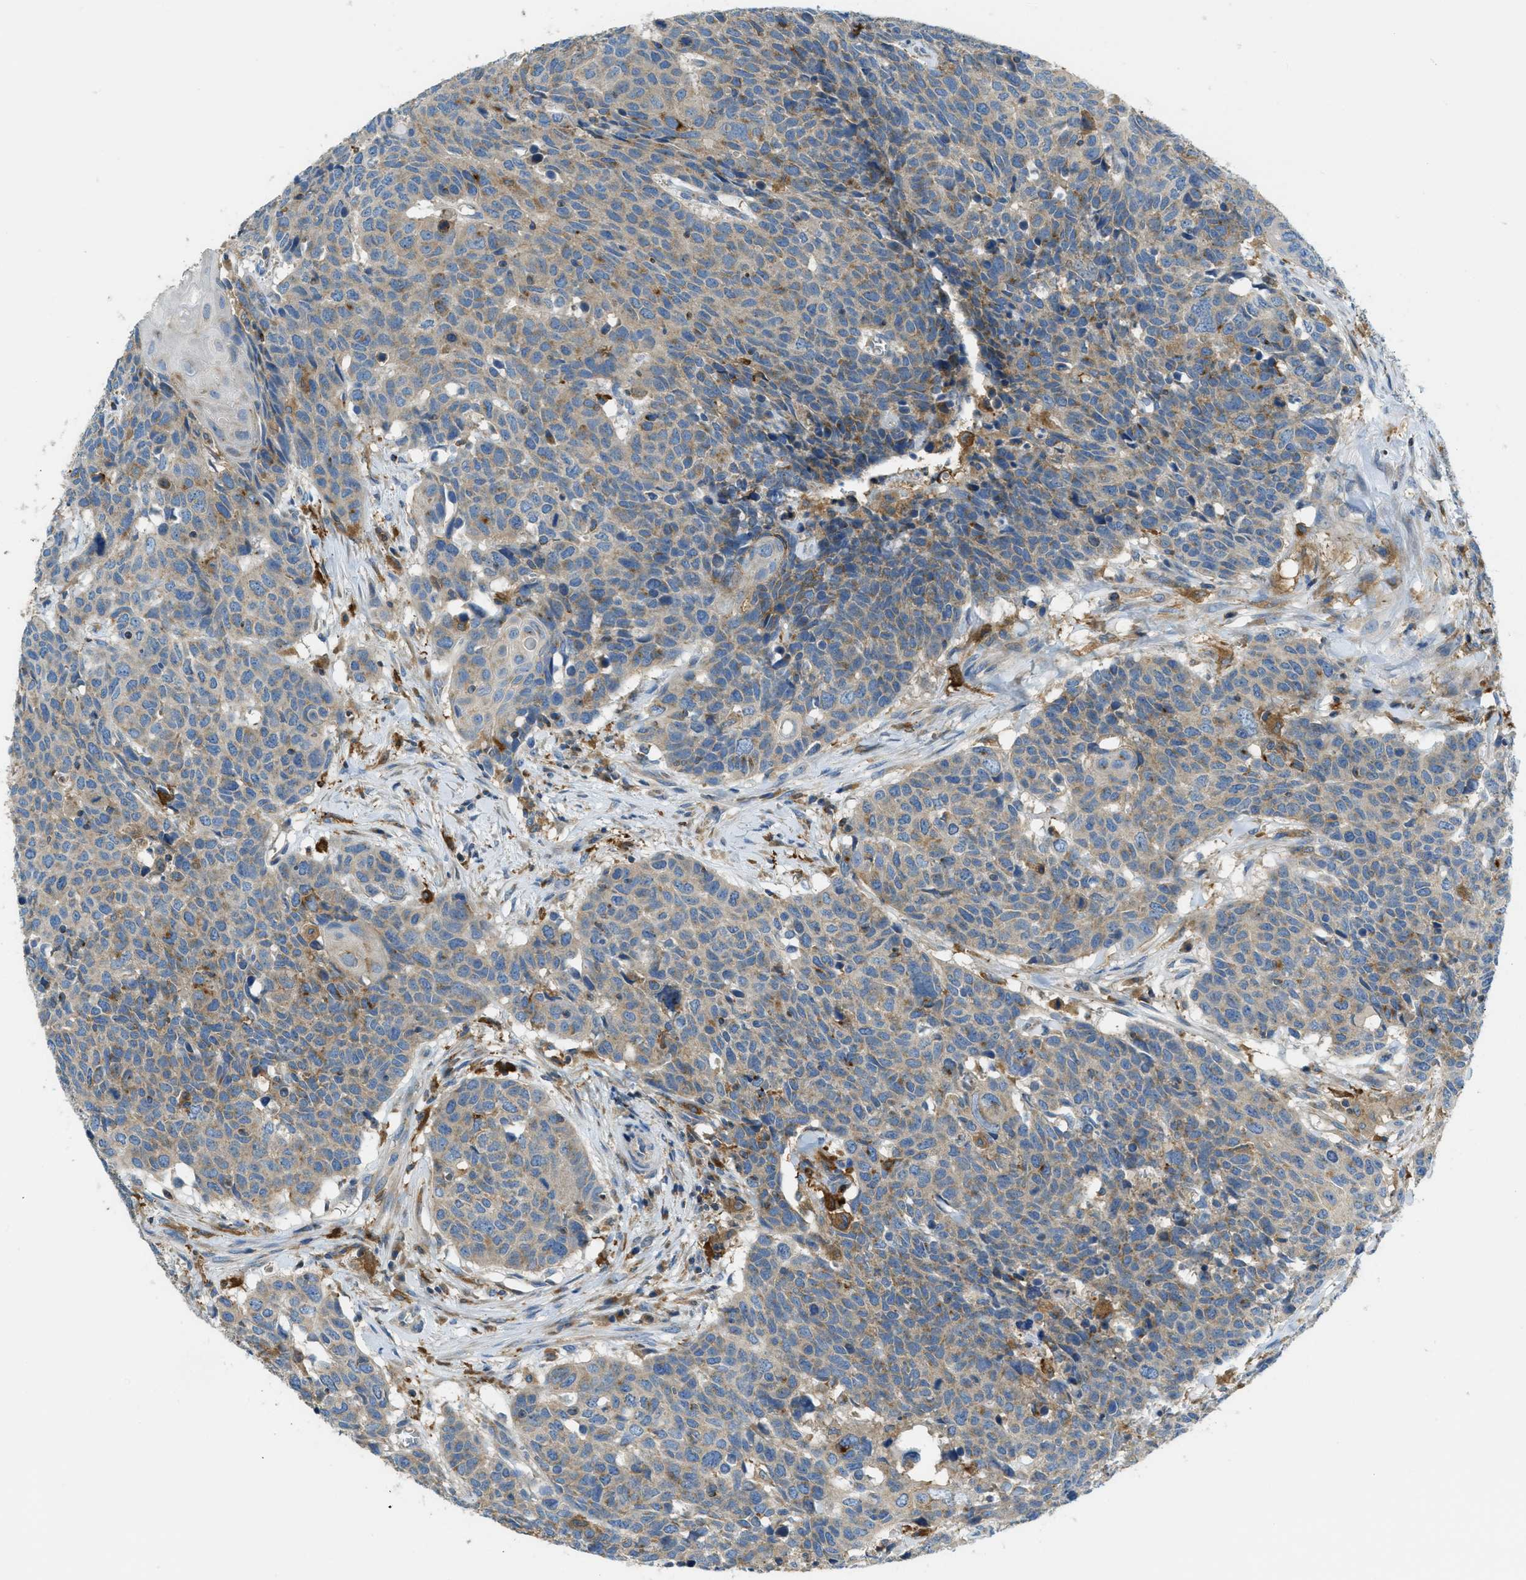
{"staining": {"intensity": "weak", "quantity": "25%-75%", "location": "cytoplasmic/membranous"}, "tissue": "head and neck cancer", "cell_type": "Tumor cells", "image_type": "cancer", "snomed": [{"axis": "morphology", "description": "Squamous cell carcinoma, NOS"}, {"axis": "topography", "description": "Head-Neck"}], "caption": "DAB (3,3'-diaminobenzidine) immunohistochemical staining of human head and neck cancer shows weak cytoplasmic/membranous protein staining in approximately 25%-75% of tumor cells.", "gene": "RFFL", "patient": {"sex": "male", "age": 66}}